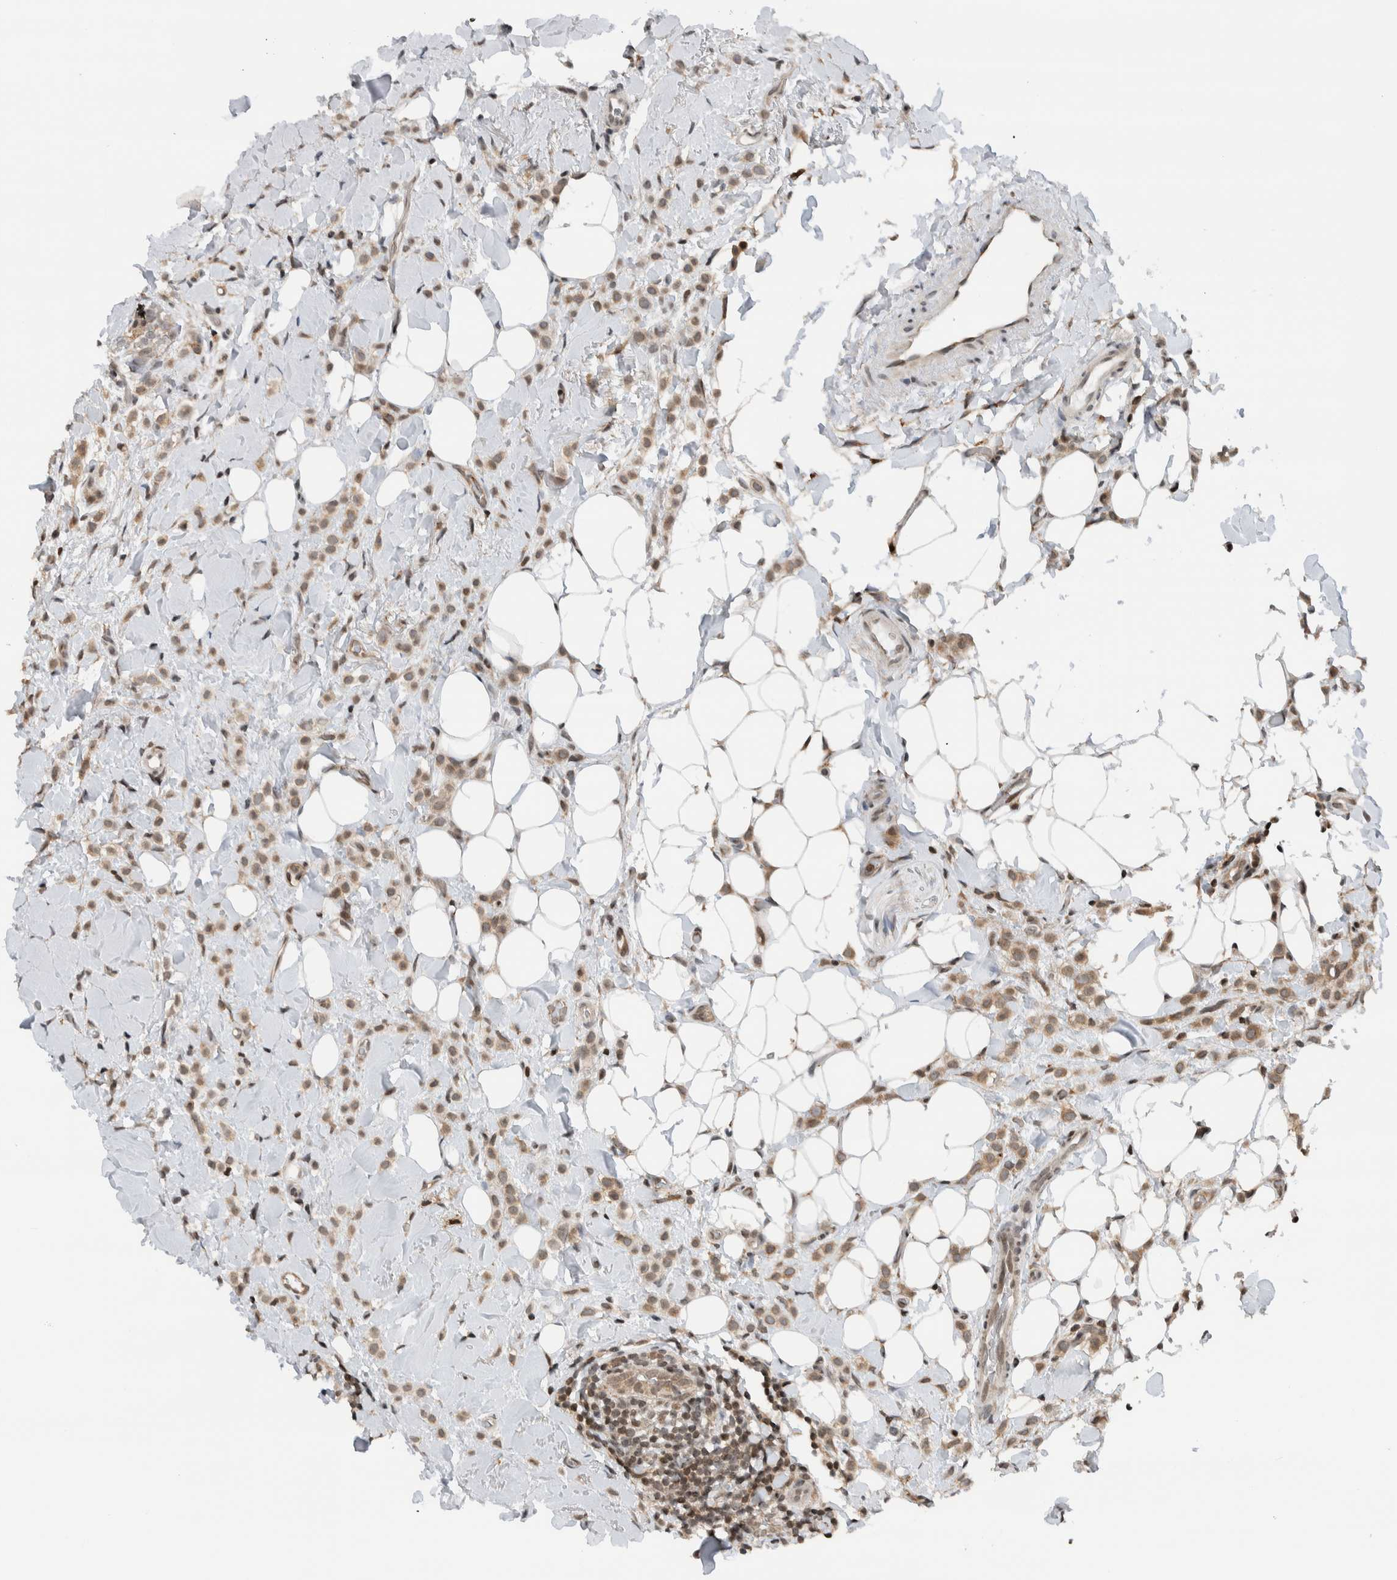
{"staining": {"intensity": "moderate", "quantity": ">75%", "location": "cytoplasmic/membranous,nuclear"}, "tissue": "breast cancer", "cell_type": "Tumor cells", "image_type": "cancer", "snomed": [{"axis": "morphology", "description": "Normal tissue, NOS"}, {"axis": "morphology", "description": "Lobular carcinoma"}, {"axis": "topography", "description": "Breast"}], "caption": "Tumor cells exhibit medium levels of moderate cytoplasmic/membranous and nuclear positivity in about >75% of cells in human breast cancer. The protein of interest is shown in brown color, while the nuclei are stained blue.", "gene": "NPLOC4", "patient": {"sex": "female", "age": 50}}